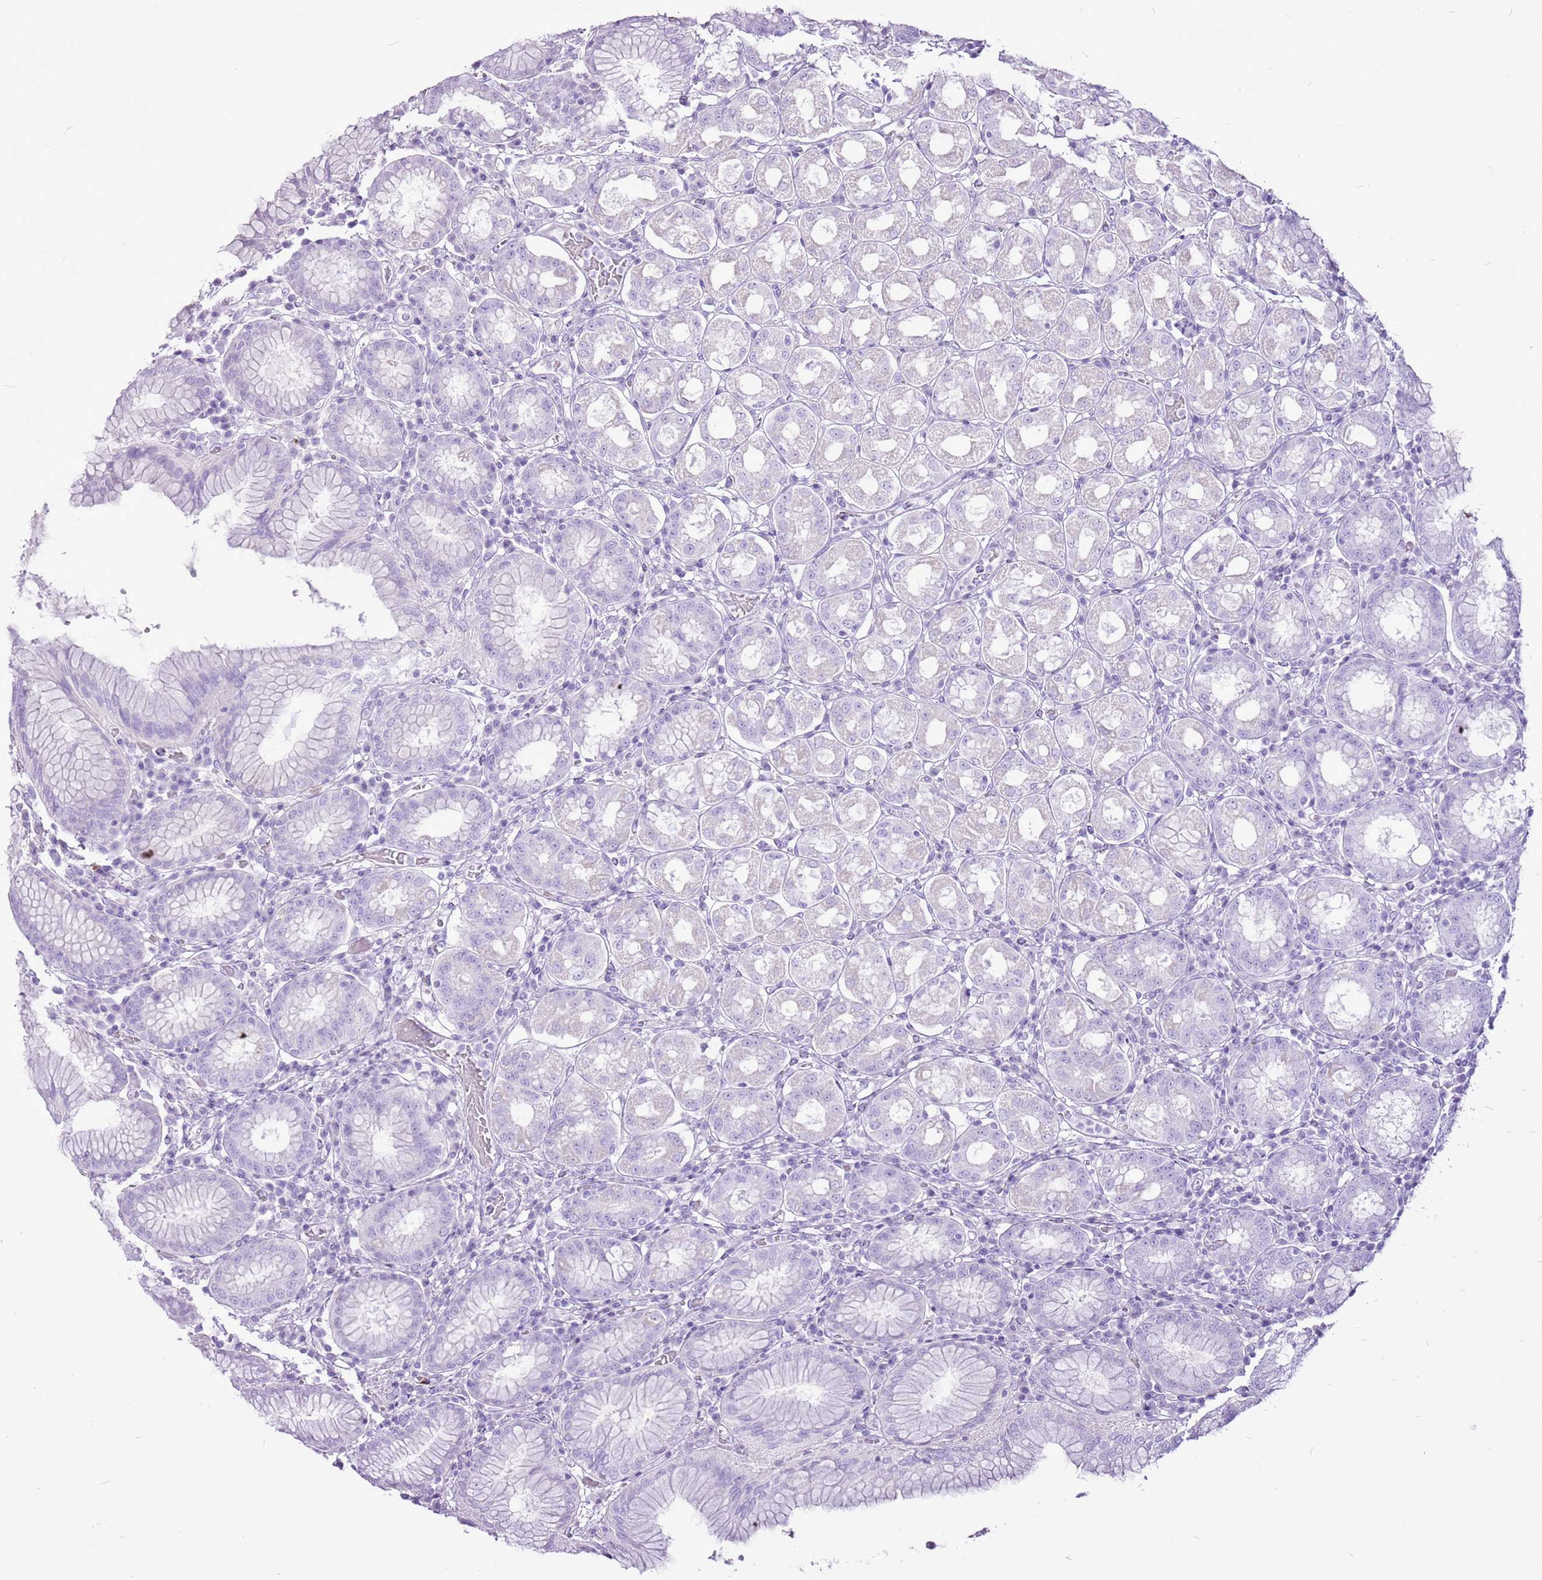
{"staining": {"intensity": "negative", "quantity": "none", "location": "none"}, "tissue": "stomach", "cell_type": "Glandular cells", "image_type": "normal", "snomed": [{"axis": "morphology", "description": "Normal tissue, NOS"}, {"axis": "topography", "description": "Stomach"}, {"axis": "topography", "description": "Stomach, lower"}], "caption": "IHC of unremarkable human stomach displays no expression in glandular cells. The staining was performed using DAB (3,3'-diaminobenzidine) to visualize the protein expression in brown, while the nuclei were stained in blue with hematoxylin (Magnification: 20x).", "gene": "CNFN", "patient": {"sex": "female", "age": 56}}